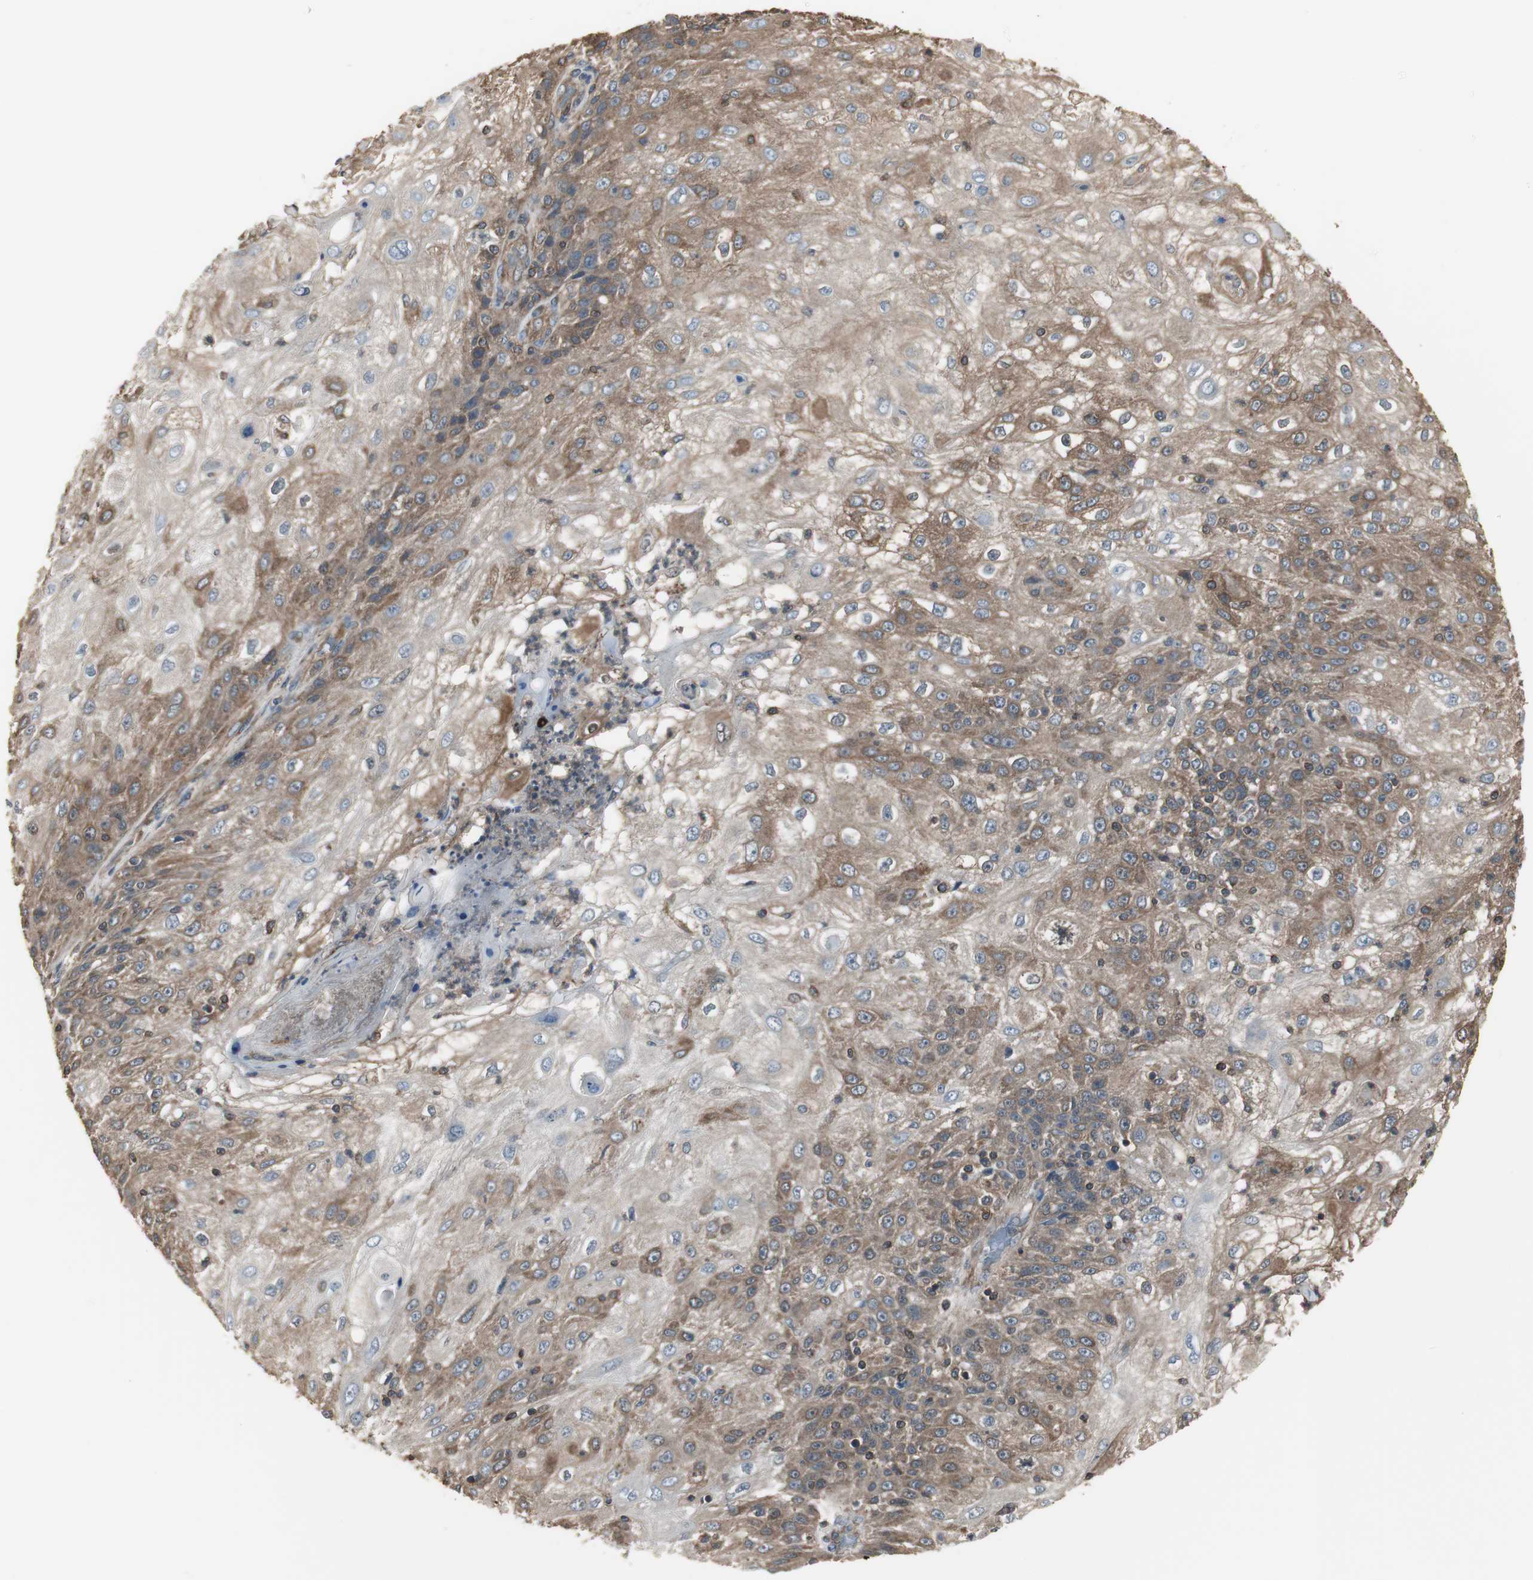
{"staining": {"intensity": "moderate", "quantity": ">75%", "location": "cytoplasmic/membranous"}, "tissue": "skin cancer", "cell_type": "Tumor cells", "image_type": "cancer", "snomed": [{"axis": "morphology", "description": "Normal tissue, NOS"}, {"axis": "morphology", "description": "Squamous cell carcinoma, NOS"}, {"axis": "topography", "description": "Skin"}], "caption": "Human skin cancer stained for a protein (brown) displays moderate cytoplasmic/membranous positive staining in about >75% of tumor cells.", "gene": "CAPNS1", "patient": {"sex": "female", "age": 83}}